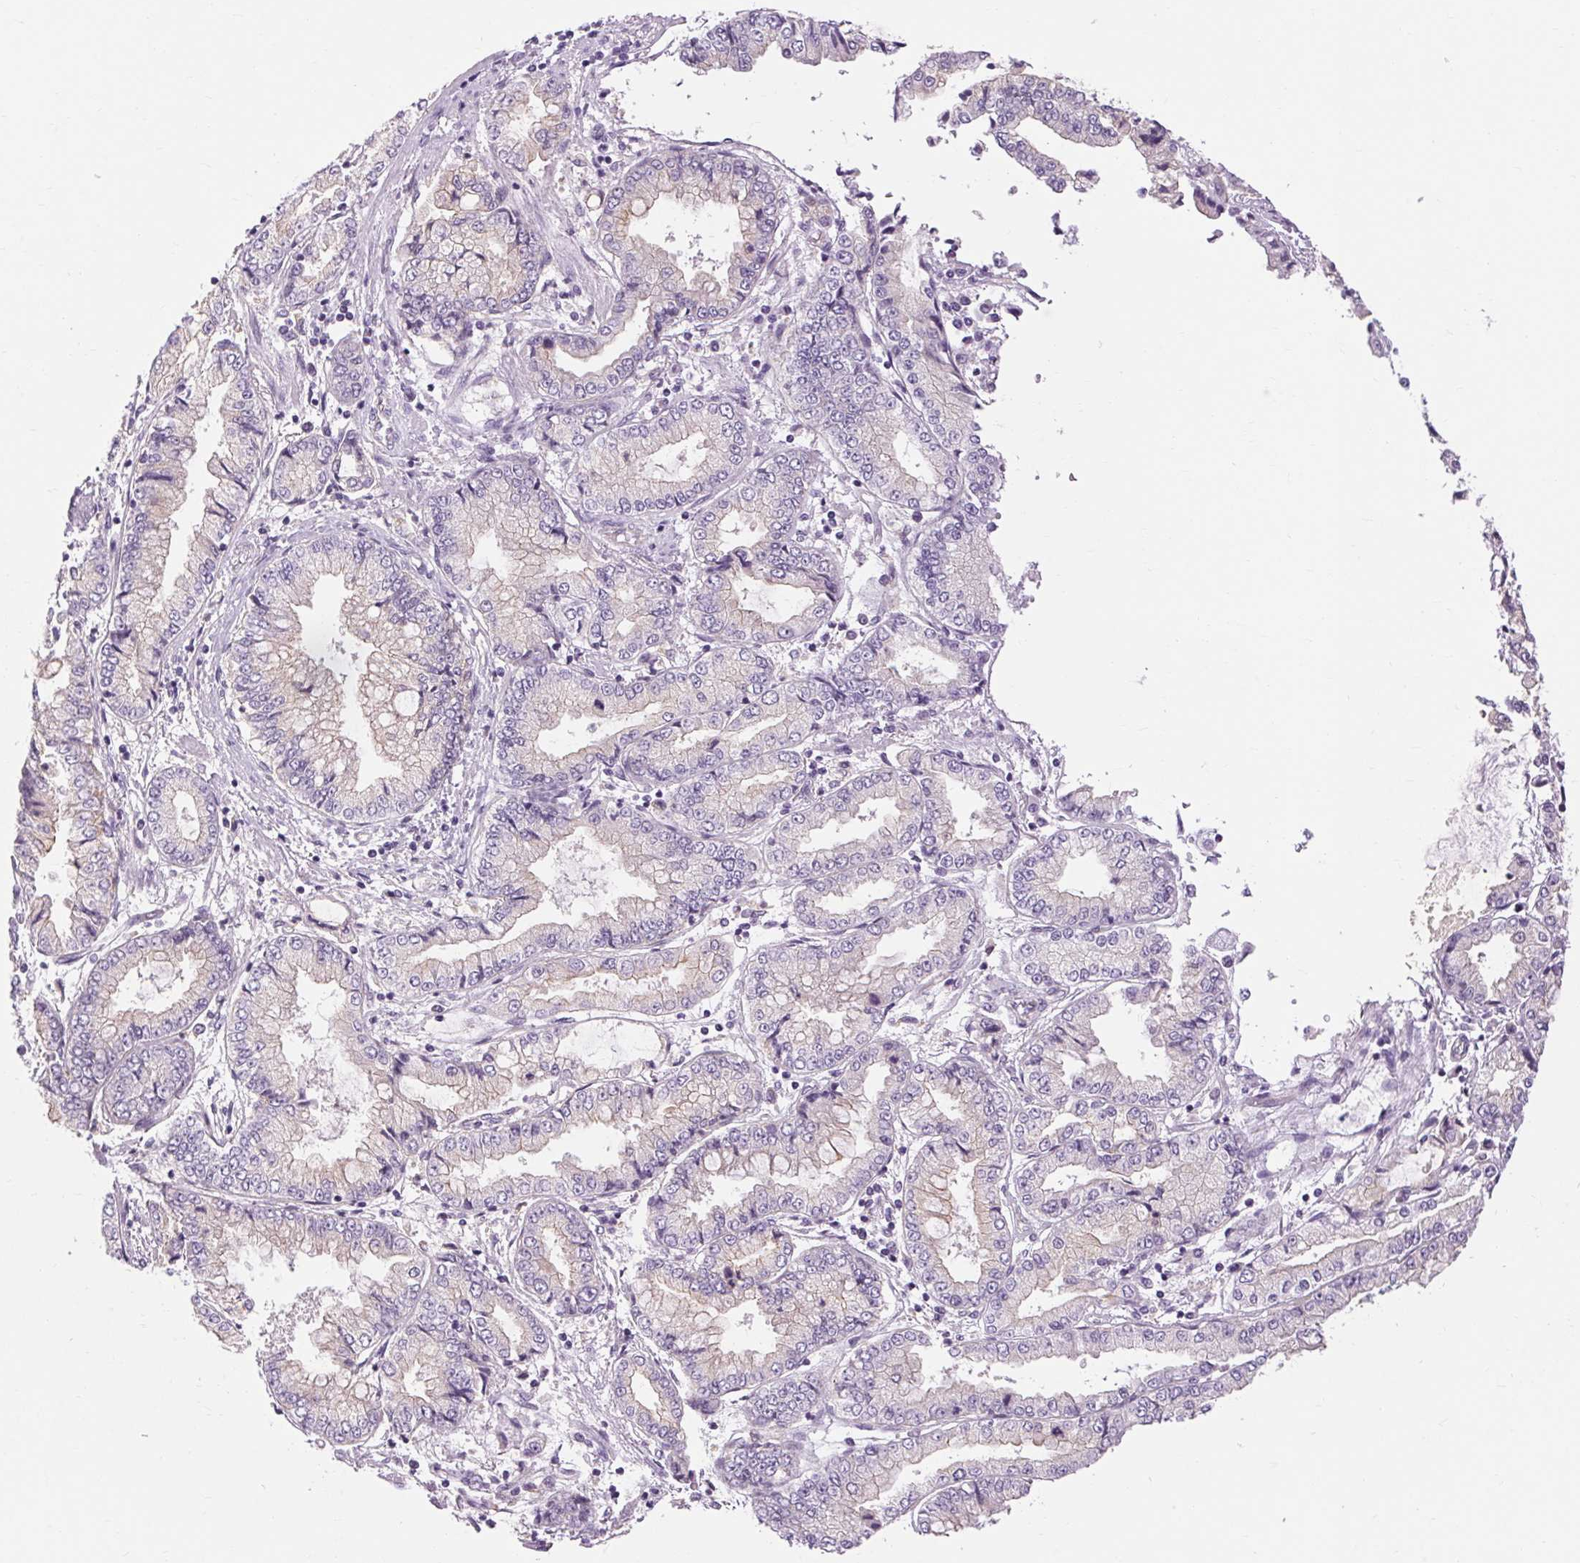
{"staining": {"intensity": "weak", "quantity": "<25%", "location": "cytoplasmic/membranous"}, "tissue": "stomach cancer", "cell_type": "Tumor cells", "image_type": "cancer", "snomed": [{"axis": "morphology", "description": "Adenocarcinoma, NOS"}, {"axis": "topography", "description": "Stomach, upper"}], "caption": "A micrograph of human stomach adenocarcinoma is negative for staining in tumor cells. (Brightfield microscopy of DAB immunohistochemistry (IHC) at high magnification).", "gene": "TM6SF1", "patient": {"sex": "female", "age": 74}}